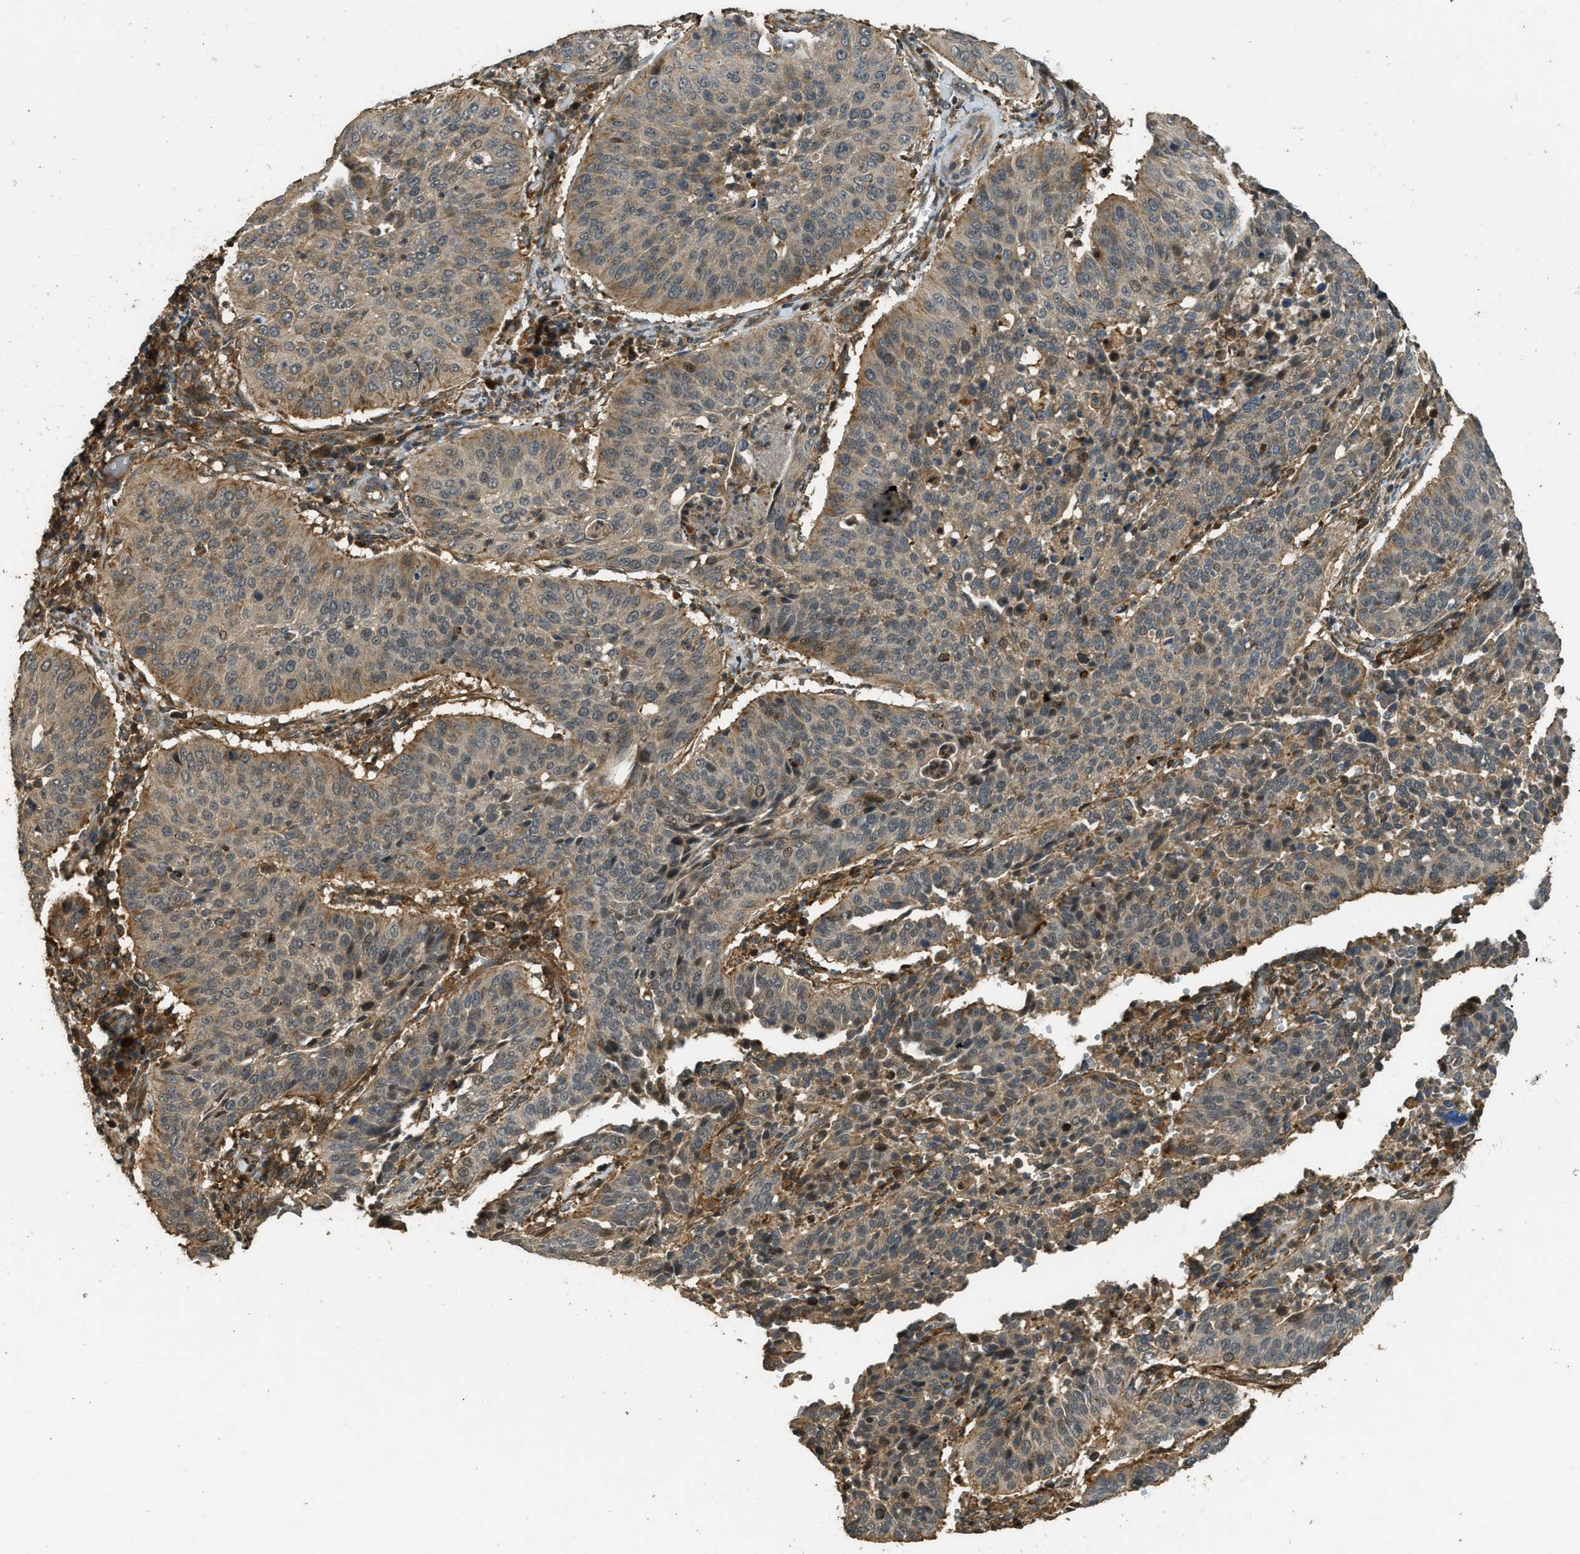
{"staining": {"intensity": "moderate", "quantity": ">75%", "location": "cytoplasmic/membranous"}, "tissue": "cervical cancer", "cell_type": "Tumor cells", "image_type": "cancer", "snomed": [{"axis": "morphology", "description": "Normal tissue, NOS"}, {"axis": "morphology", "description": "Squamous cell carcinoma, NOS"}, {"axis": "topography", "description": "Cervix"}], "caption": "Human cervical cancer (squamous cell carcinoma) stained for a protein (brown) exhibits moderate cytoplasmic/membranous positive positivity in approximately >75% of tumor cells.", "gene": "PPP6R3", "patient": {"sex": "female", "age": 39}}